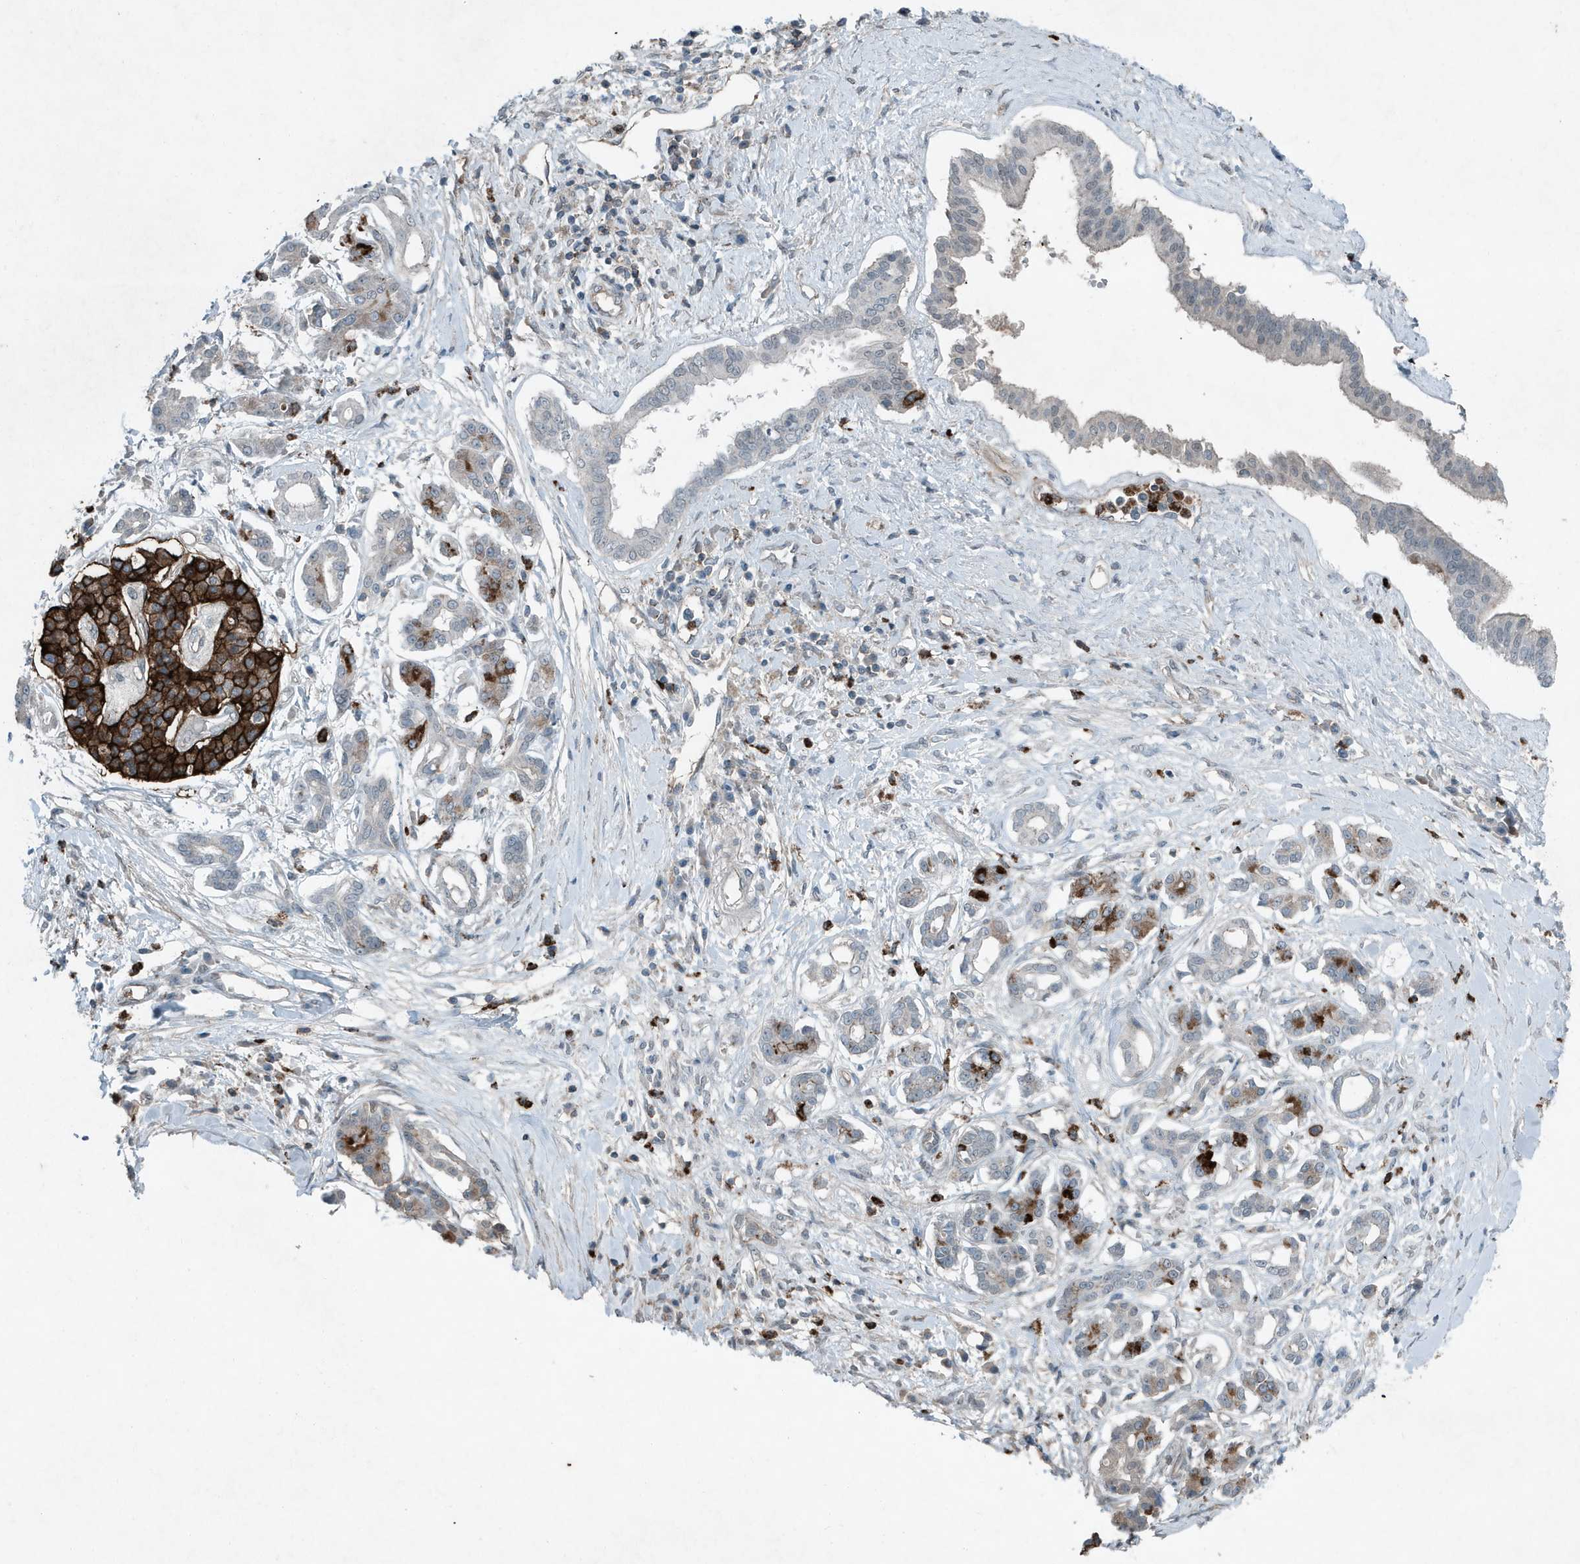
{"staining": {"intensity": "negative", "quantity": "none", "location": "none"}, "tissue": "pancreatic cancer", "cell_type": "Tumor cells", "image_type": "cancer", "snomed": [{"axis": "morphology", "description": "Inflammation, NOS"}, {"axis": "morphology", "description": "Adenocarcinoma, NOS"}, {"axis": "topography", "description": "Pancreas"}], "caption": "An immunohistochemistry micrograph of pancreatic adenocarcinoma is shown. There is no staining in tumor cells of pancreatic adenocarcinoma.", "gene": "DAPP1", "patient": {"sex": "female", "age": 56}}